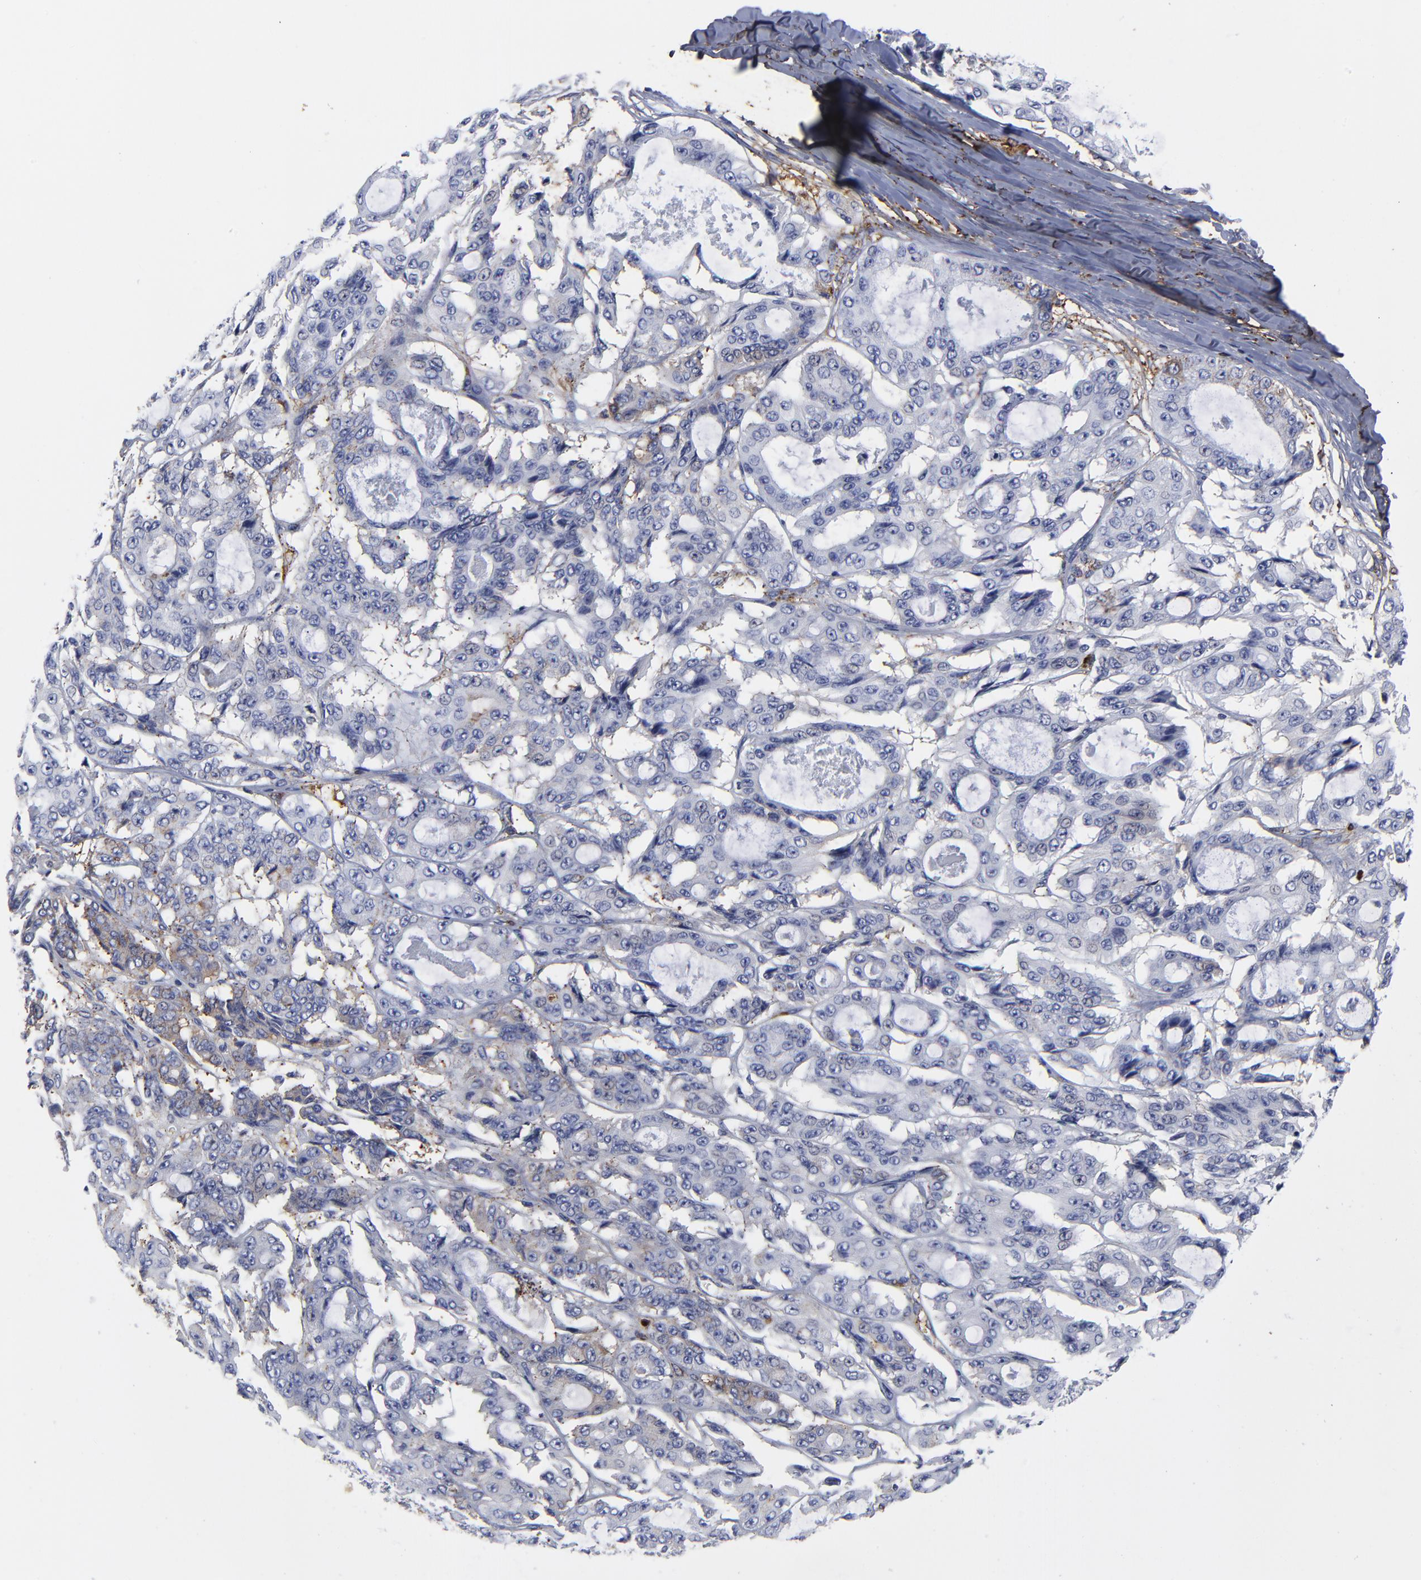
{"staining": {"intensity": "weak", "quantity": "<25%", "location": "cytoplasmic/membranous"}, "tissue": "ovarian cancer", "cell_type": "Tumor cells", "image_type": "cancer", "snomed": [{"axis": "morphology", "description": "Carcinoma, endometroid"}, {"axis": "topography", "description": "Ovary"}], "caption": "High magnification brightfield microscopy of ovarian cancer (endometroid carcinoma) stained with DAB (3,3'-diaminobenzidine) (brown) and counterstained with hematoxylin (blue): tumor cells show no significant expression. The staining was performed using DAB to visualize the protein expression in brown, while the nuclei were stained in blue with hematoxylin (Magnification: 20x).", "gene": "DCN", "patient": {"sex": "female", "age": 61}}